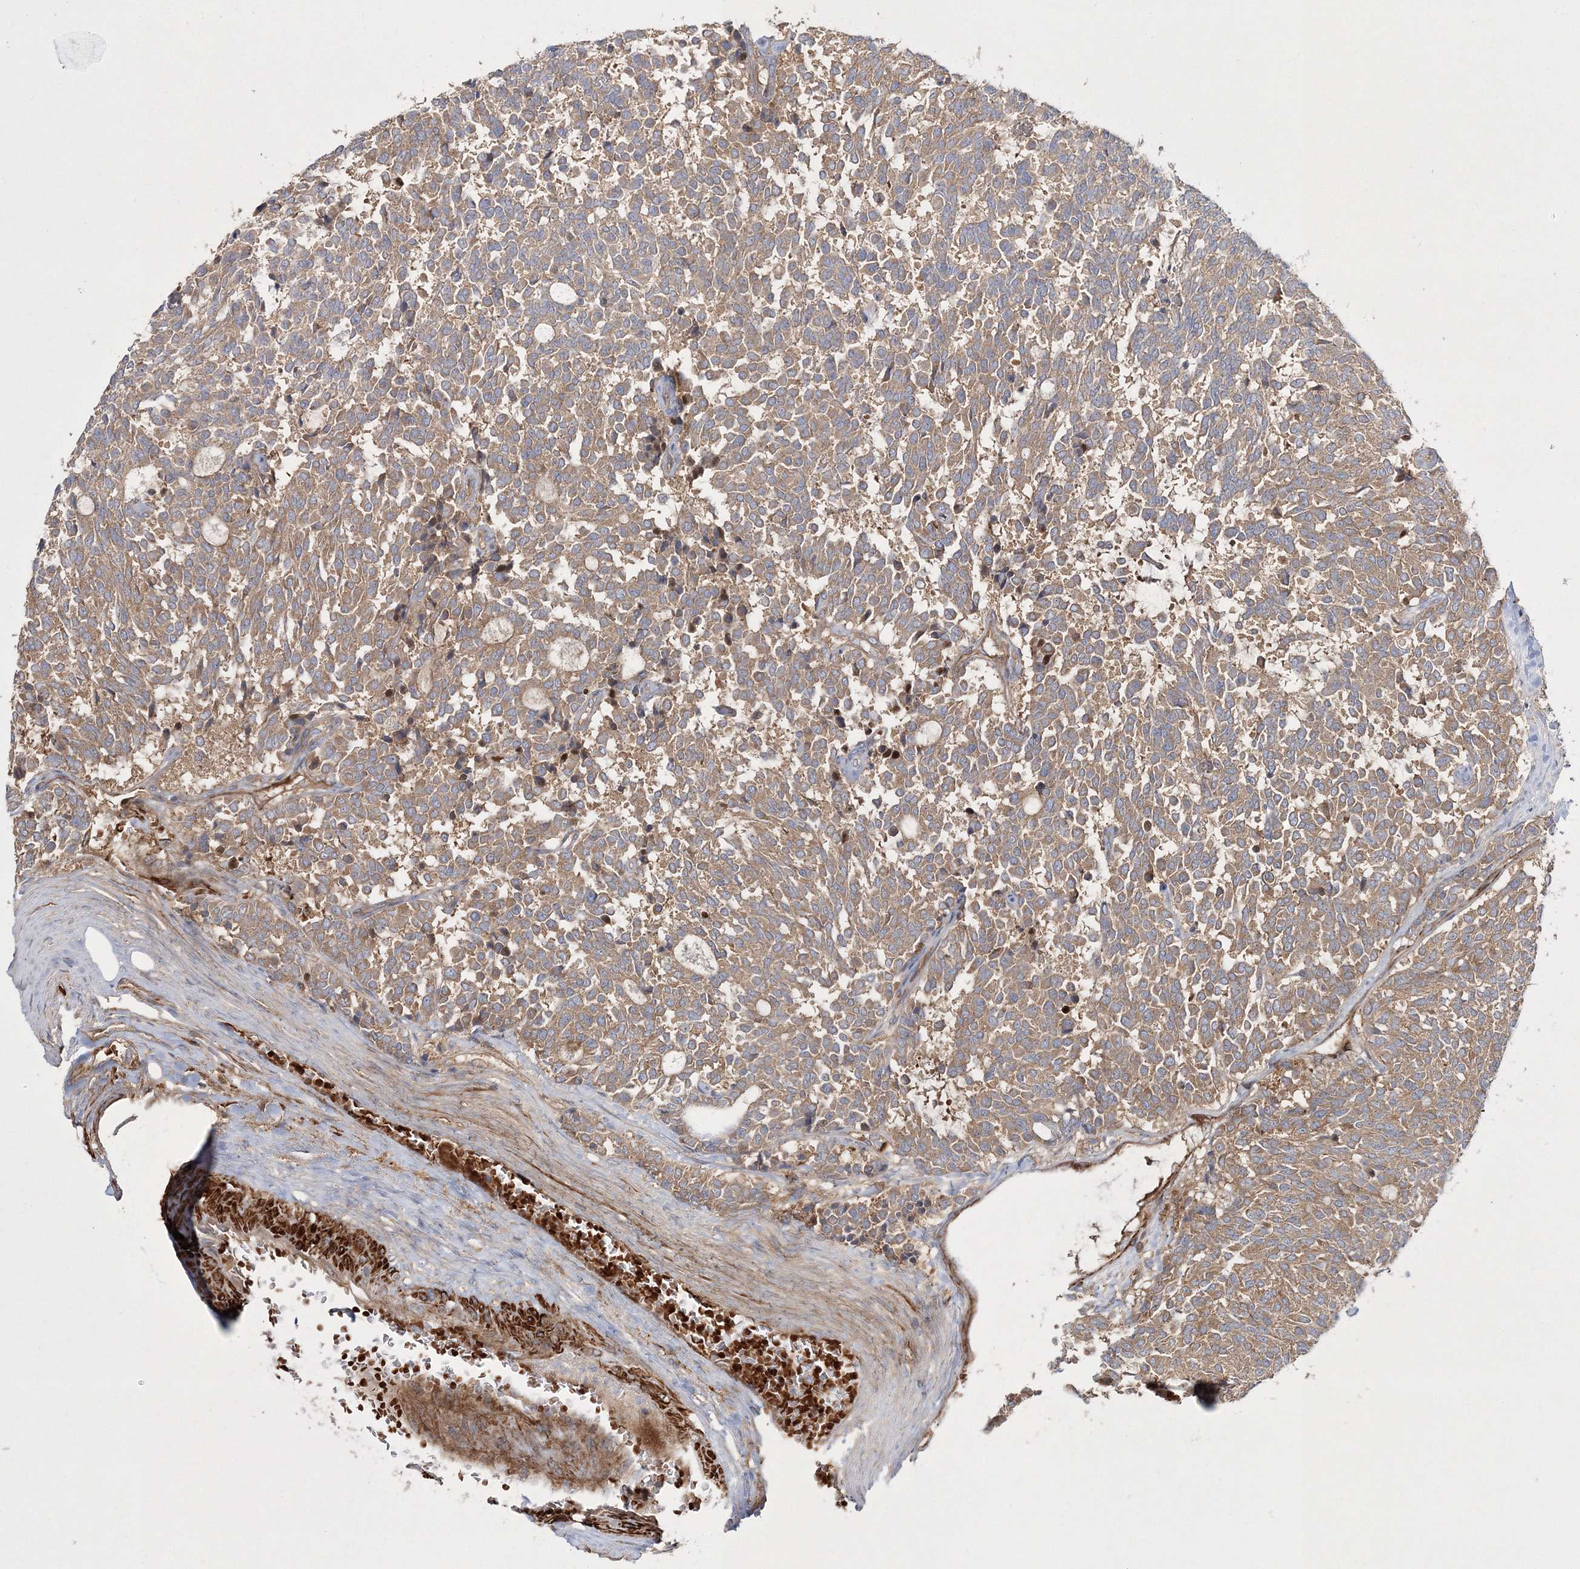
{"staining": {"intensity": "moderate", "quantity": ">75%", "location": "cytoplasmic/membranous"}, "tissue": "carcinoid", "cell_type": "Tumor cells", "image_type": "cancer", "snomed": [{"axis": "morphology", "description": "Carcinoid, malignant, NOS"}, {"axis": "topography", "description": "Pancreas"}], "caption": "Immunohistochemical staining of human carcinoid (malignant) shows medium levels of moderate cytoplasmic/membranous staining in approximately >75% of tumor cells. Nuclei are stained in blue.", "gene": "ZSWIM6", "patient": {"sex": "female", "age": 54}}